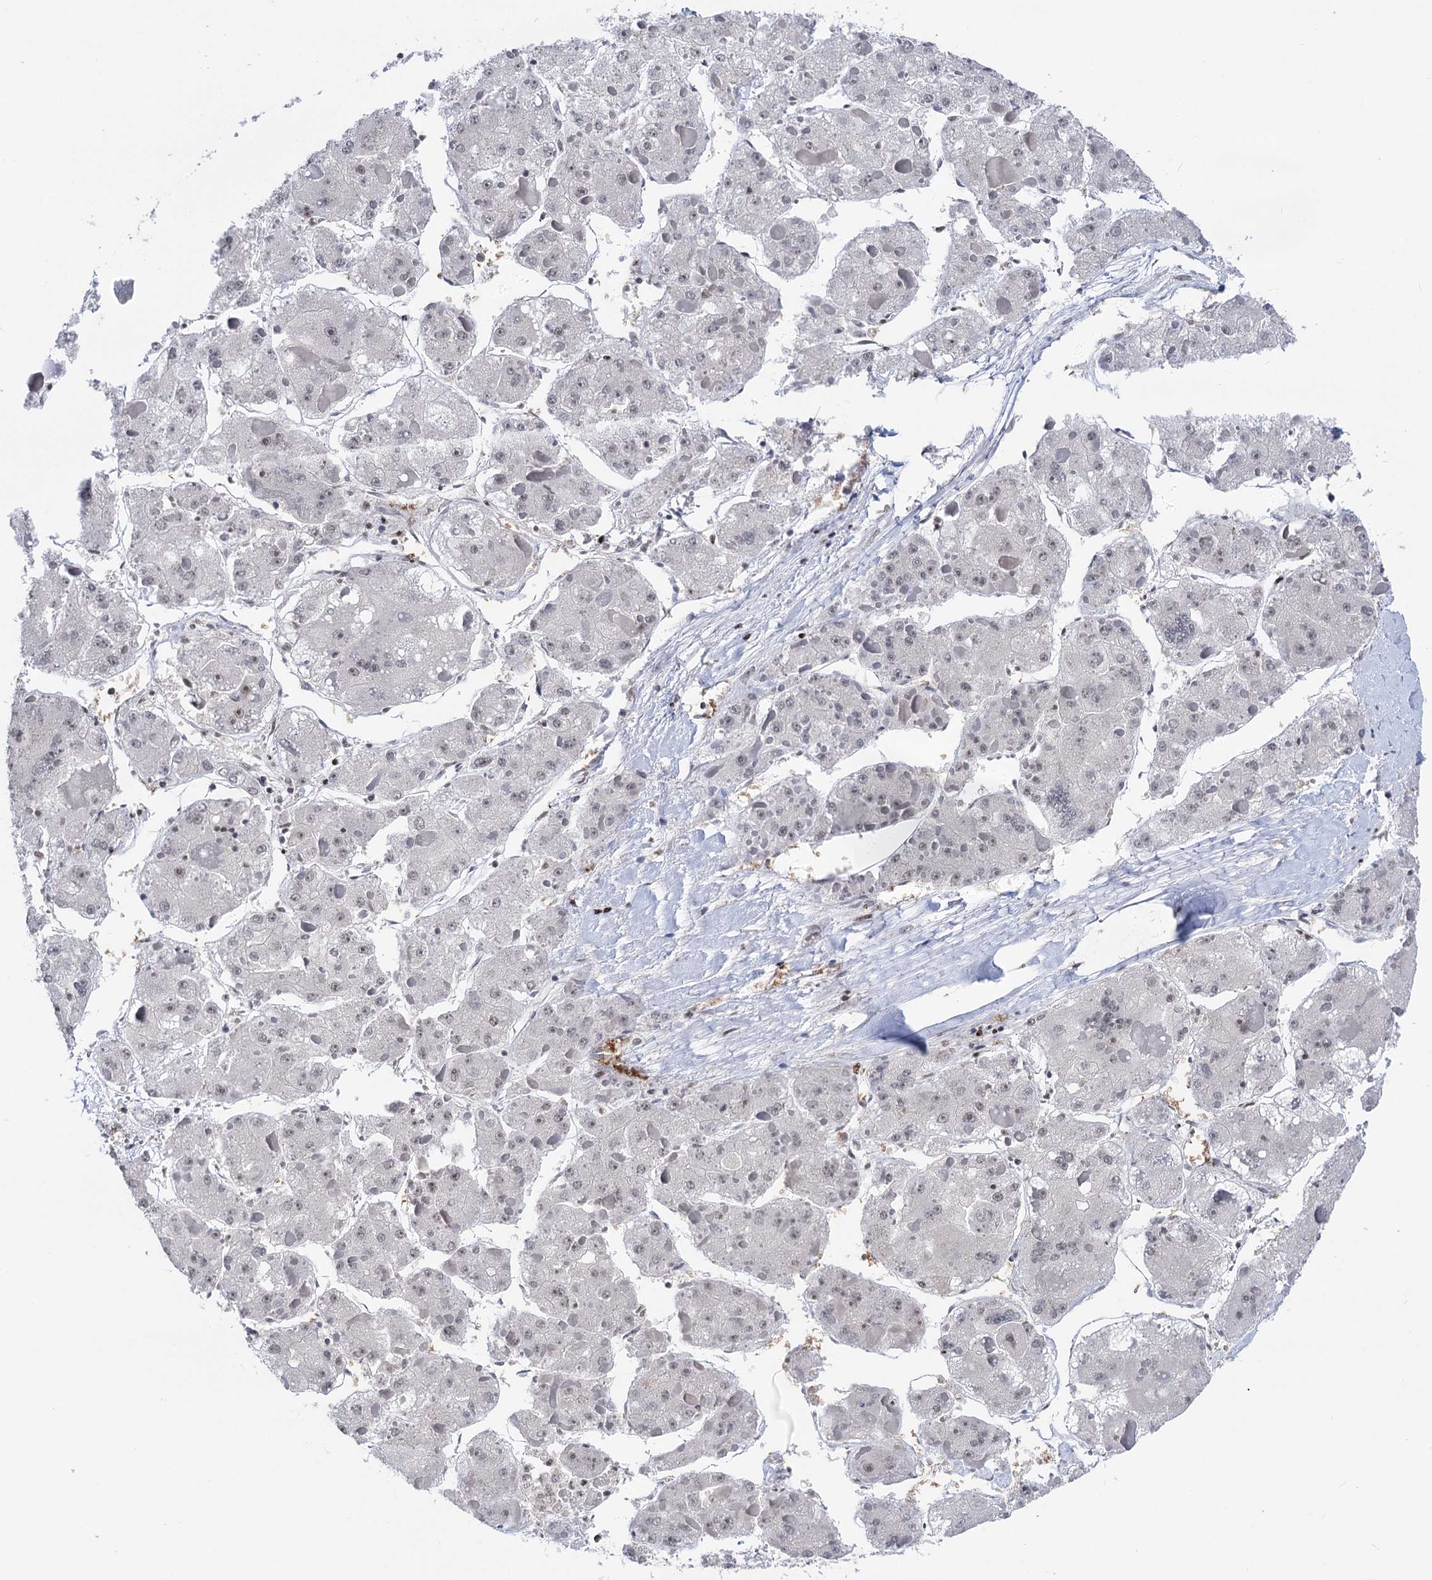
{"staining": {"intensity": "negative", "quantity": "none", "location": "none"}, "tissue": "liver cancer", "cell_type": "Tumor cells", "image_type": "cancer", "snomed": [{"axis": "morphology", "description": "Carcinoma, Hepatocellular, NOS"}, {"axis": "topography", "description": "Liver"}], "caption": "DAB (3,3'-diaminobenzidine) immunohistochemical staining of liver hepatocellular carcinoma displays no significant positivity in tumor cells. (Brightfield microscopy of DAB (3,3'-diaminobenzidine) immunohistochemistry at high magnification).", "gene": "ZCCHC10", "patient": {"sex": "female", "age": 73}}